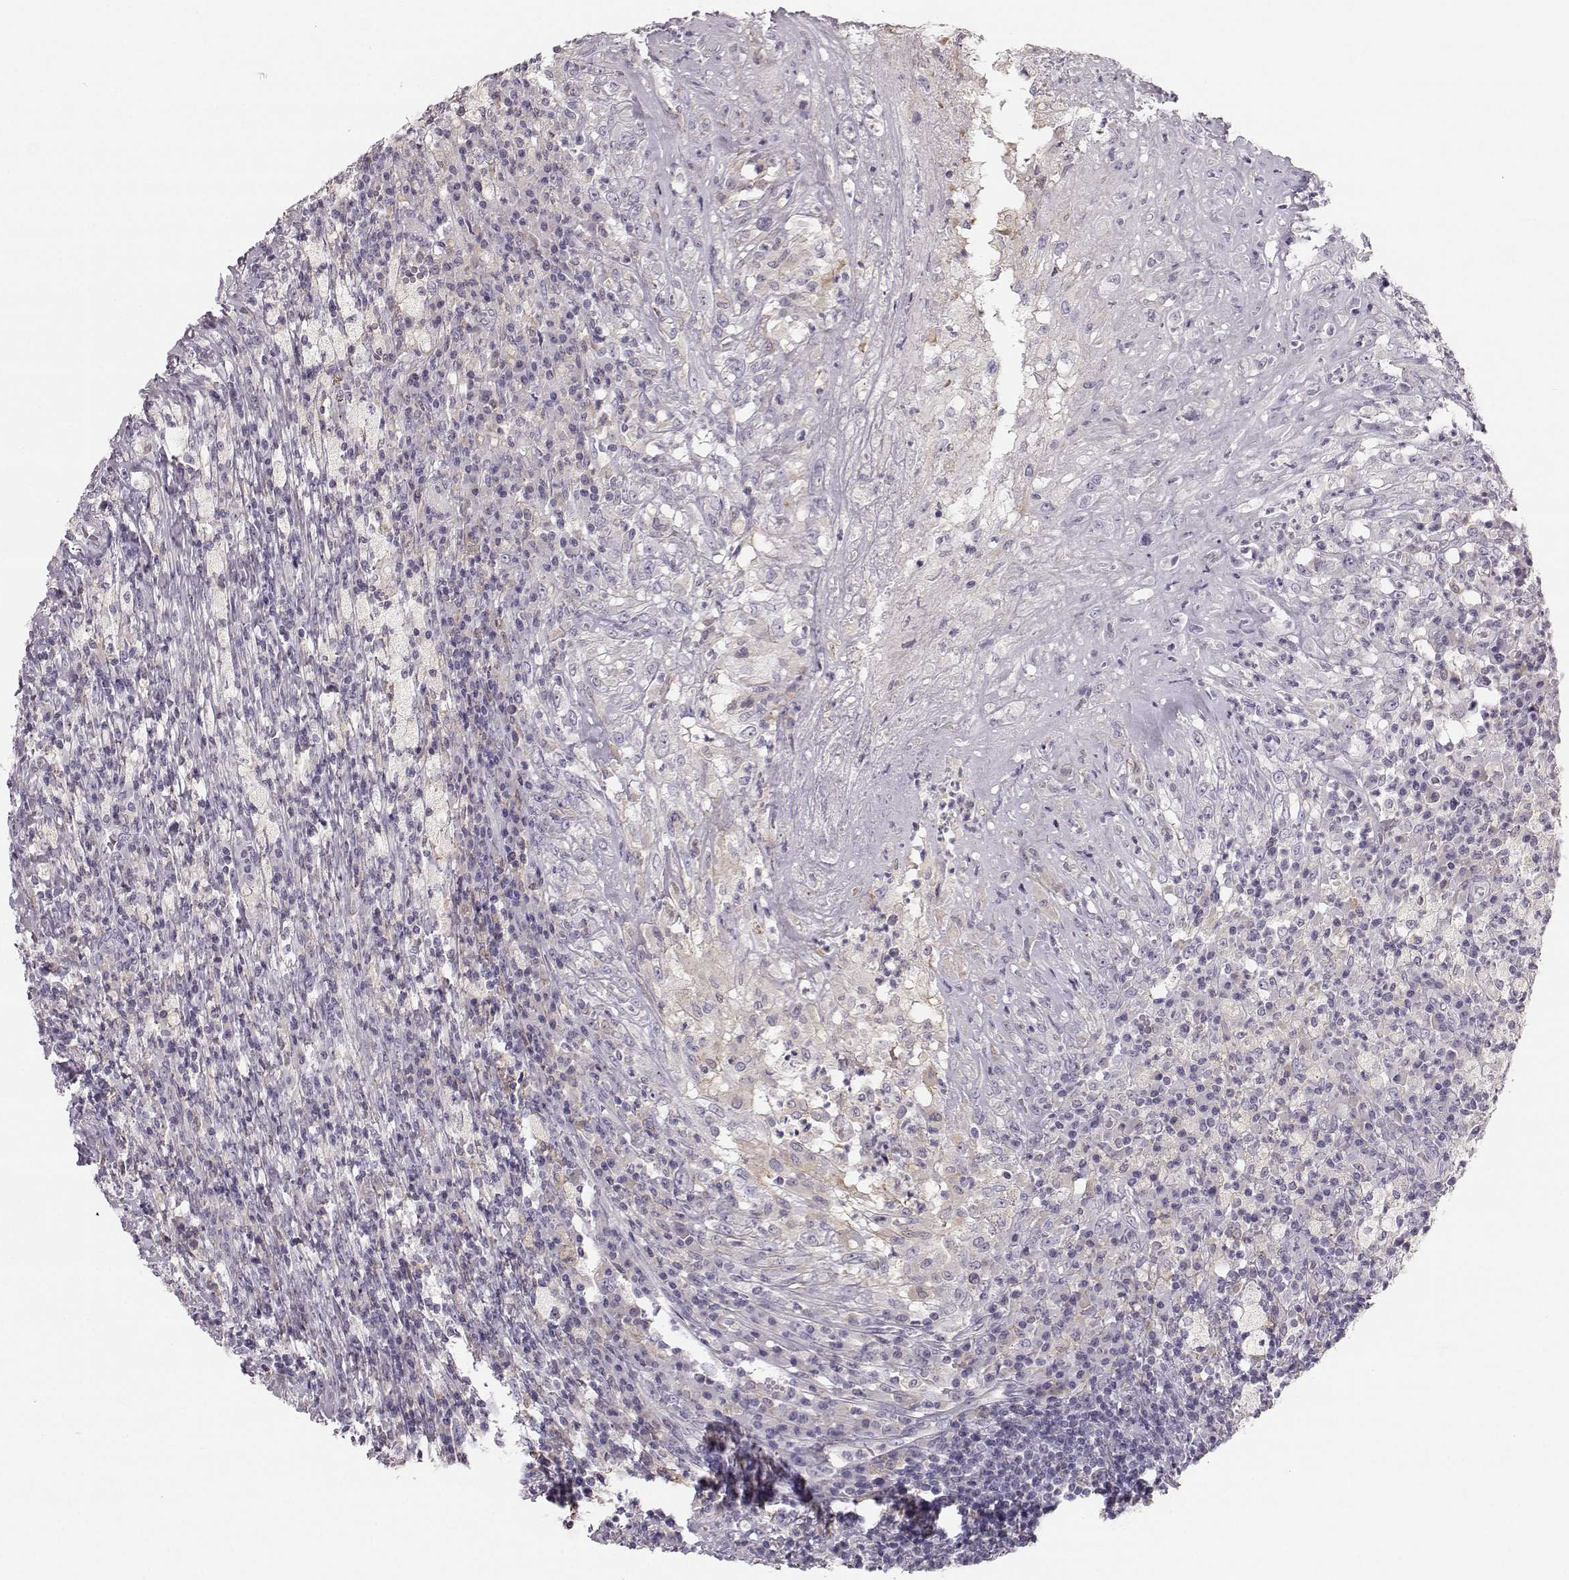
{"staining": {"intensity": "negative", "quantity": "none", "location": "none"}, "tissue": "testis cancer", "cell_type": "Tumor cells", "image_type": "cancer", "snomed": [{"axis": "morphology", "description": "Necrosis, NOS"}, {"axis": "morphology", "description": "Carcinoma, Embryonal, NOS"}, {"axis": "topography", "description": "Testis"}], "caption": "Image shows no protein expression in tumor cells of testis embryonal carcinoma tissue.", "gene": "RUNDC3A", "patient": {"sex": "male", "age": 19}}